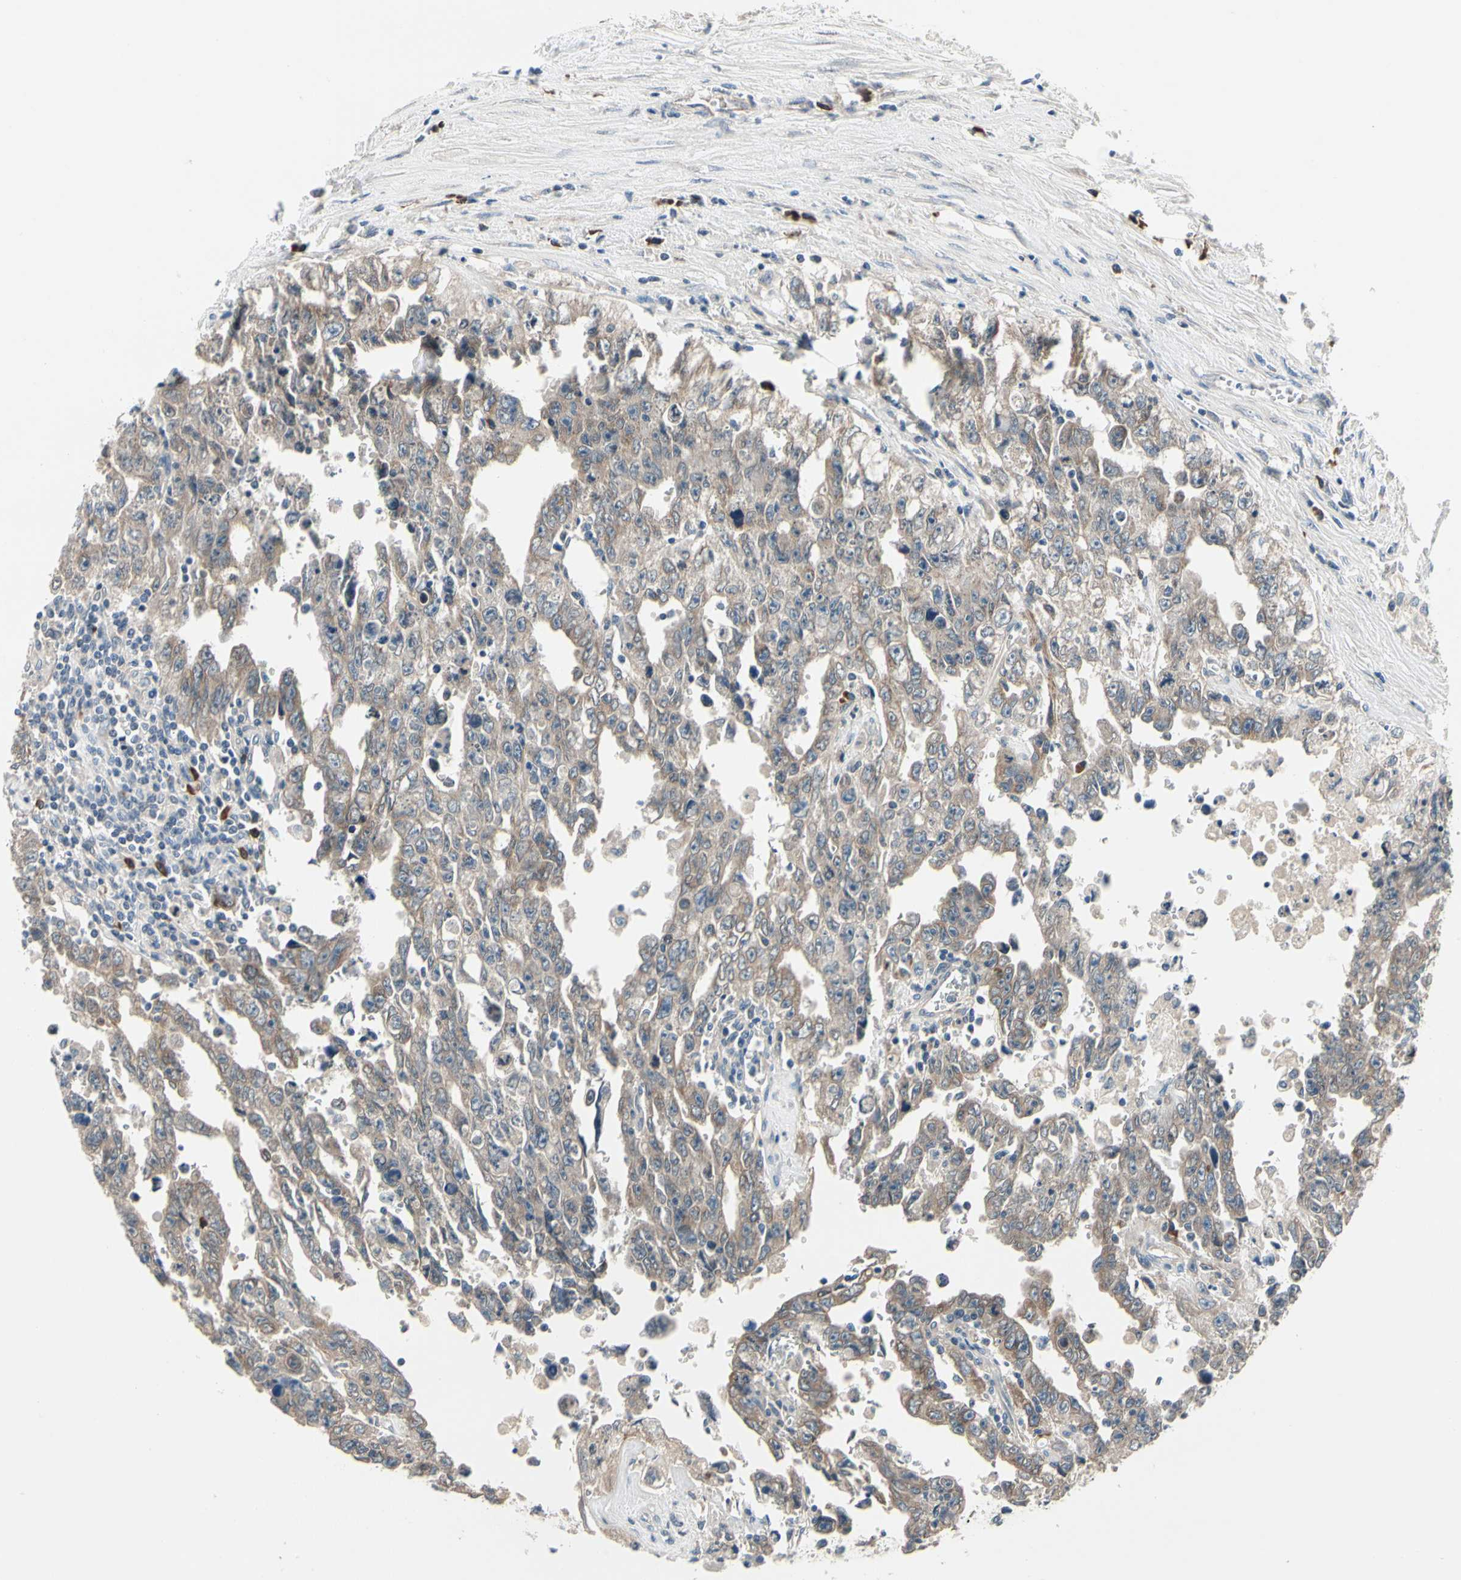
{"staining": {"intensity": "weak", "quantity": ">75%", "location": "cytoplasmic/membranous"}, "tissue": "testis cancer", "cell_type": "Tumor cells", "image_type": "cancer", "snomed": [{"axis": "morphology", "description": "Carcinoma, Embryonal, NOS"}, {"axis": "topography", "description": "Testis"}], "caption": "IHC (DAB) staining of testis cancer demonstrates weak cytoplasmic/membranous protein positivity in about >75% of tumor cells.", "gene": "SELENOK", "patient": {"sex": "male", "age": 28}}